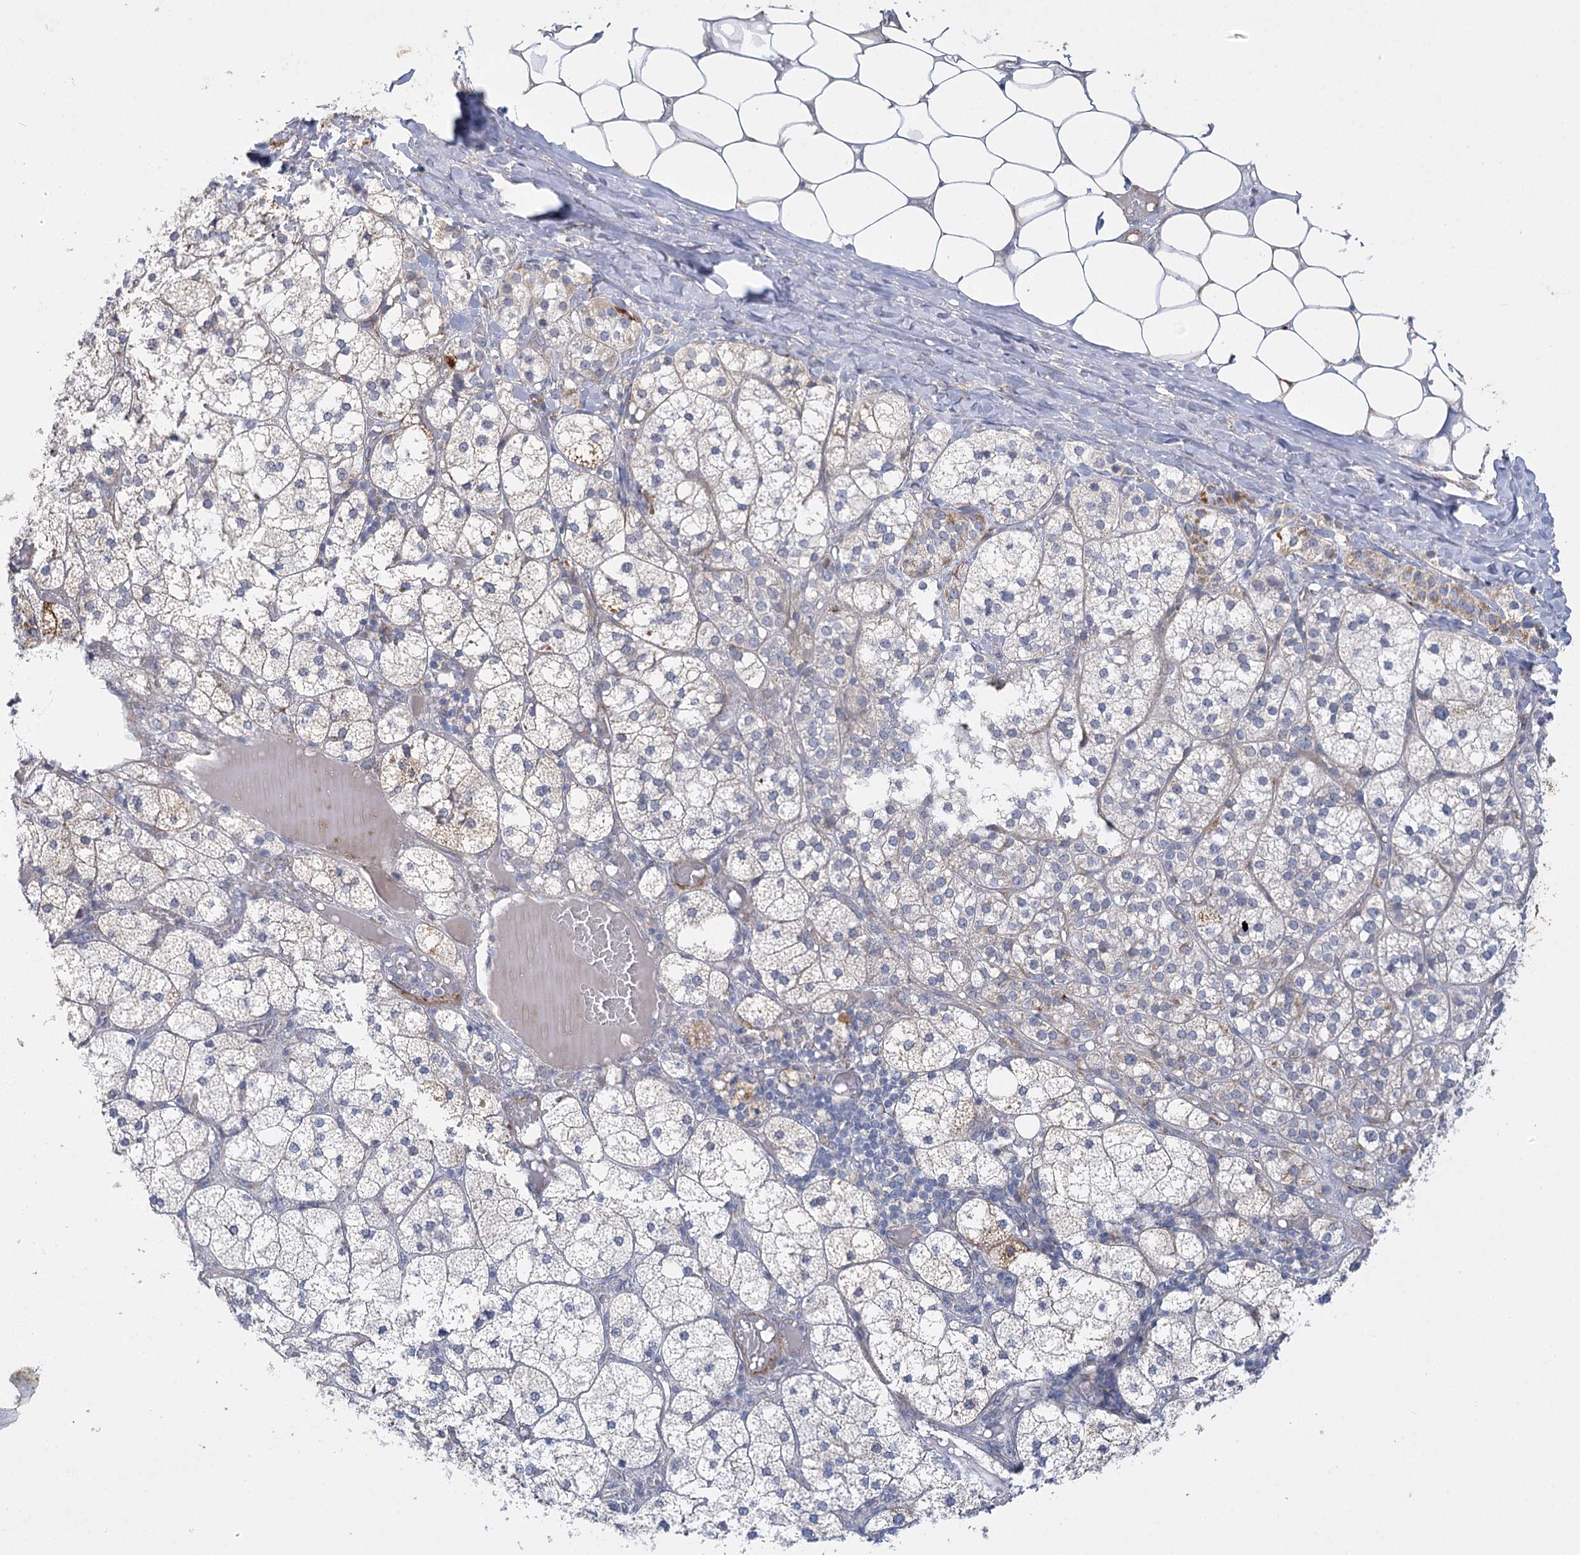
{"staining": {"intensity": "strong", "quantity": "<25%", "location": "cytoplasmic/membranous"}, "tissue": "adrenal gland", "cell_type": "Glandular cells", "image_type": "normal", "snomed": [{"axis": "morphology", "description": "Normal tissue, NOS"}, {"axis": "topography", "description": "Adrenal gland"}], "caption": "Immunohistochemistry (IHC) of benign human adrenal gland exhibits medium levels of strong cytoplasmic/membranous positivity in about <25% of glandular cells.", "gene": "DHTKD1", "patient": {"sex": "female", "age": 61}}